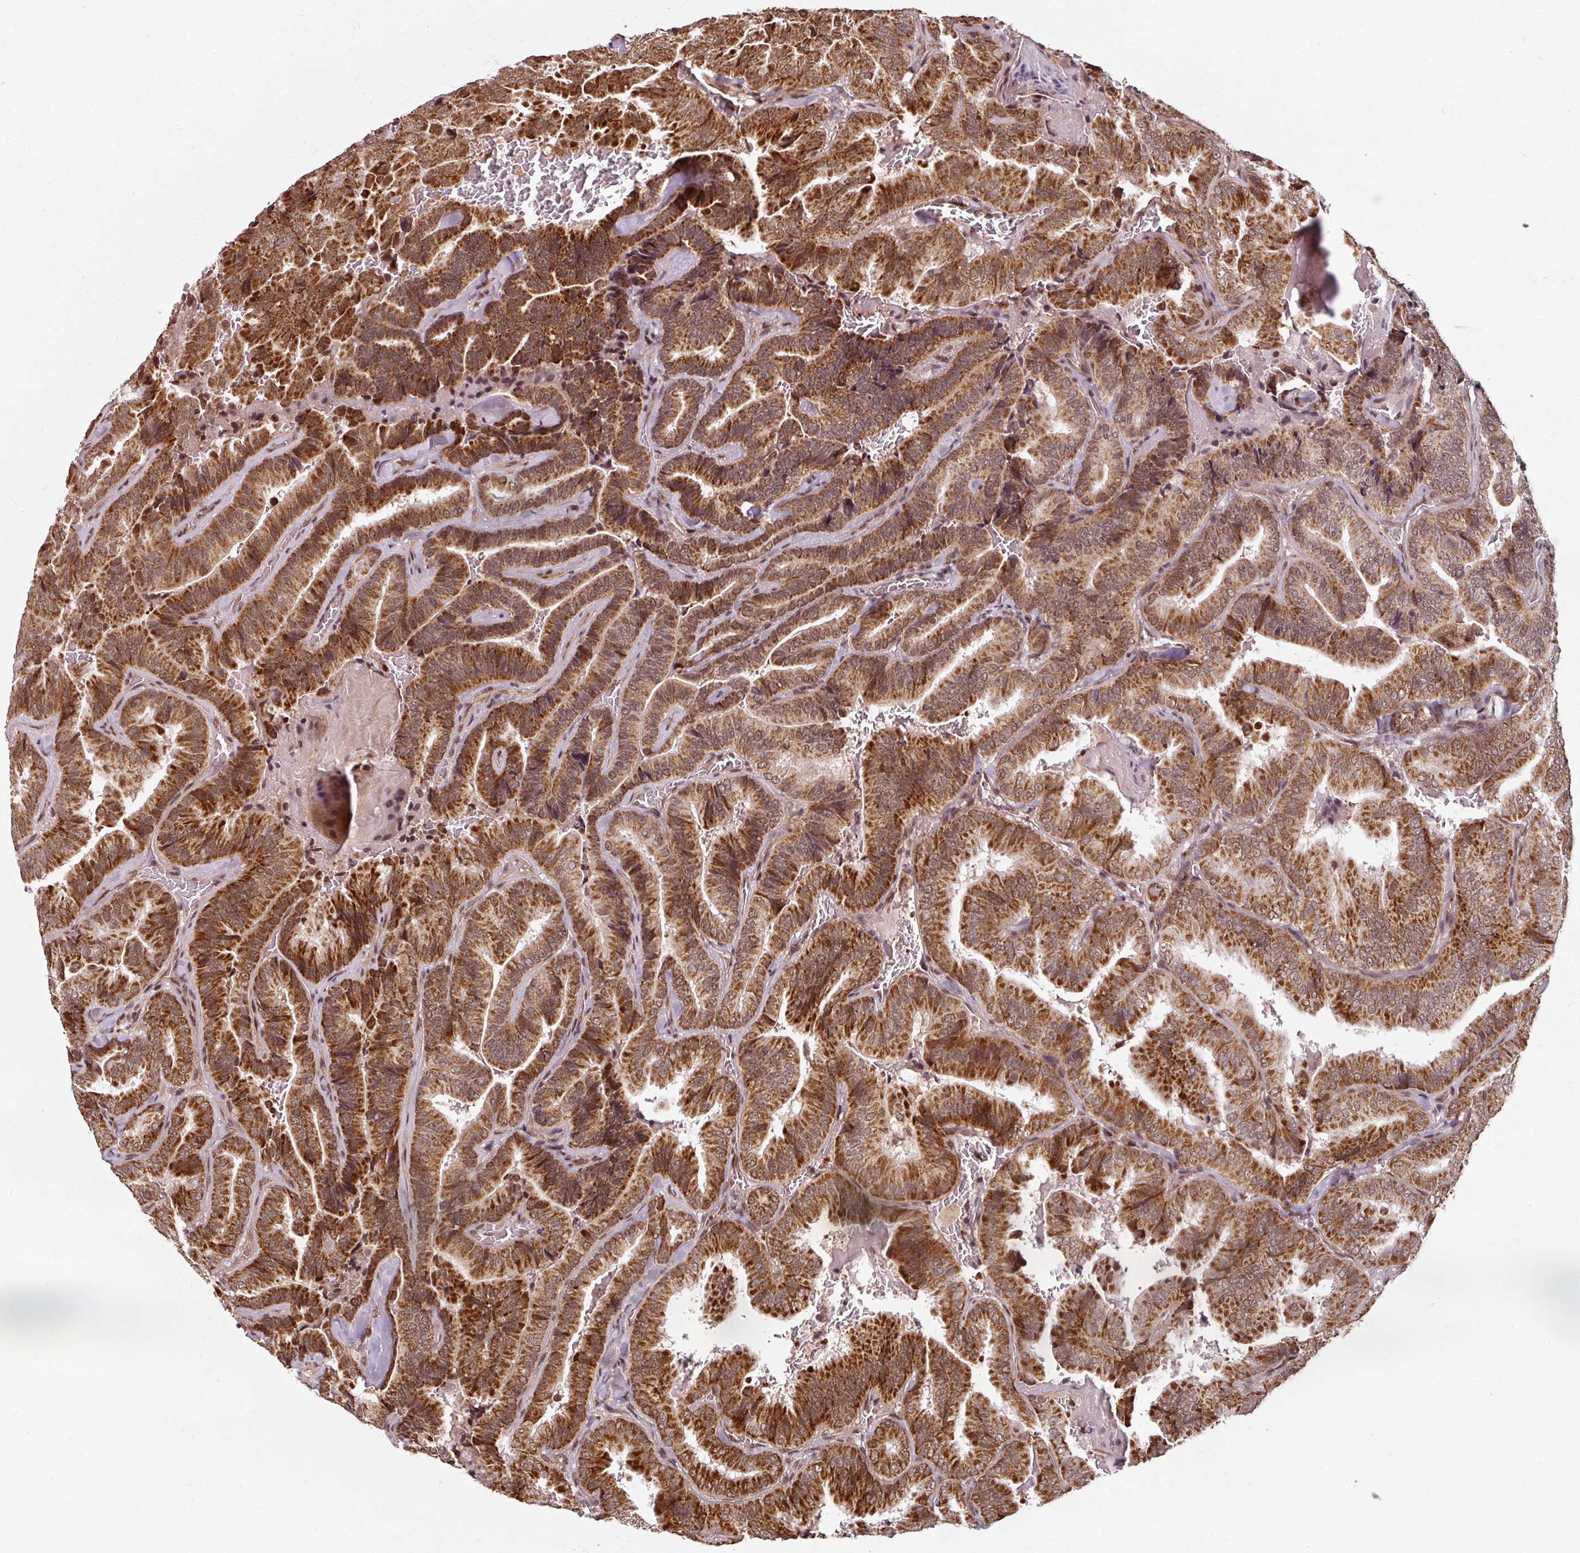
{"staining": {"intensity": "strong", "quantity": ">75%", "location": "cytoplasmic/membranous,nuclear"}, "tissue": "thyroid cancer", "cell_type": "Tumor cells", "image_type": "cancer", "snomed": [{"axis": "morphology", "description": "Papillary adenocarcinoma, NOS"}, {"axis": "topography", "description": "Thyroid gland"}], "caption": "Protein expression analysis of human thyroid papillary adenocarcinoma reveals strong cytoplasmic/membranous and nuclear positivity in about >75% of tumor cells.", "gene": "SWI5", "patient": {"sex": "male", "age": 61}}